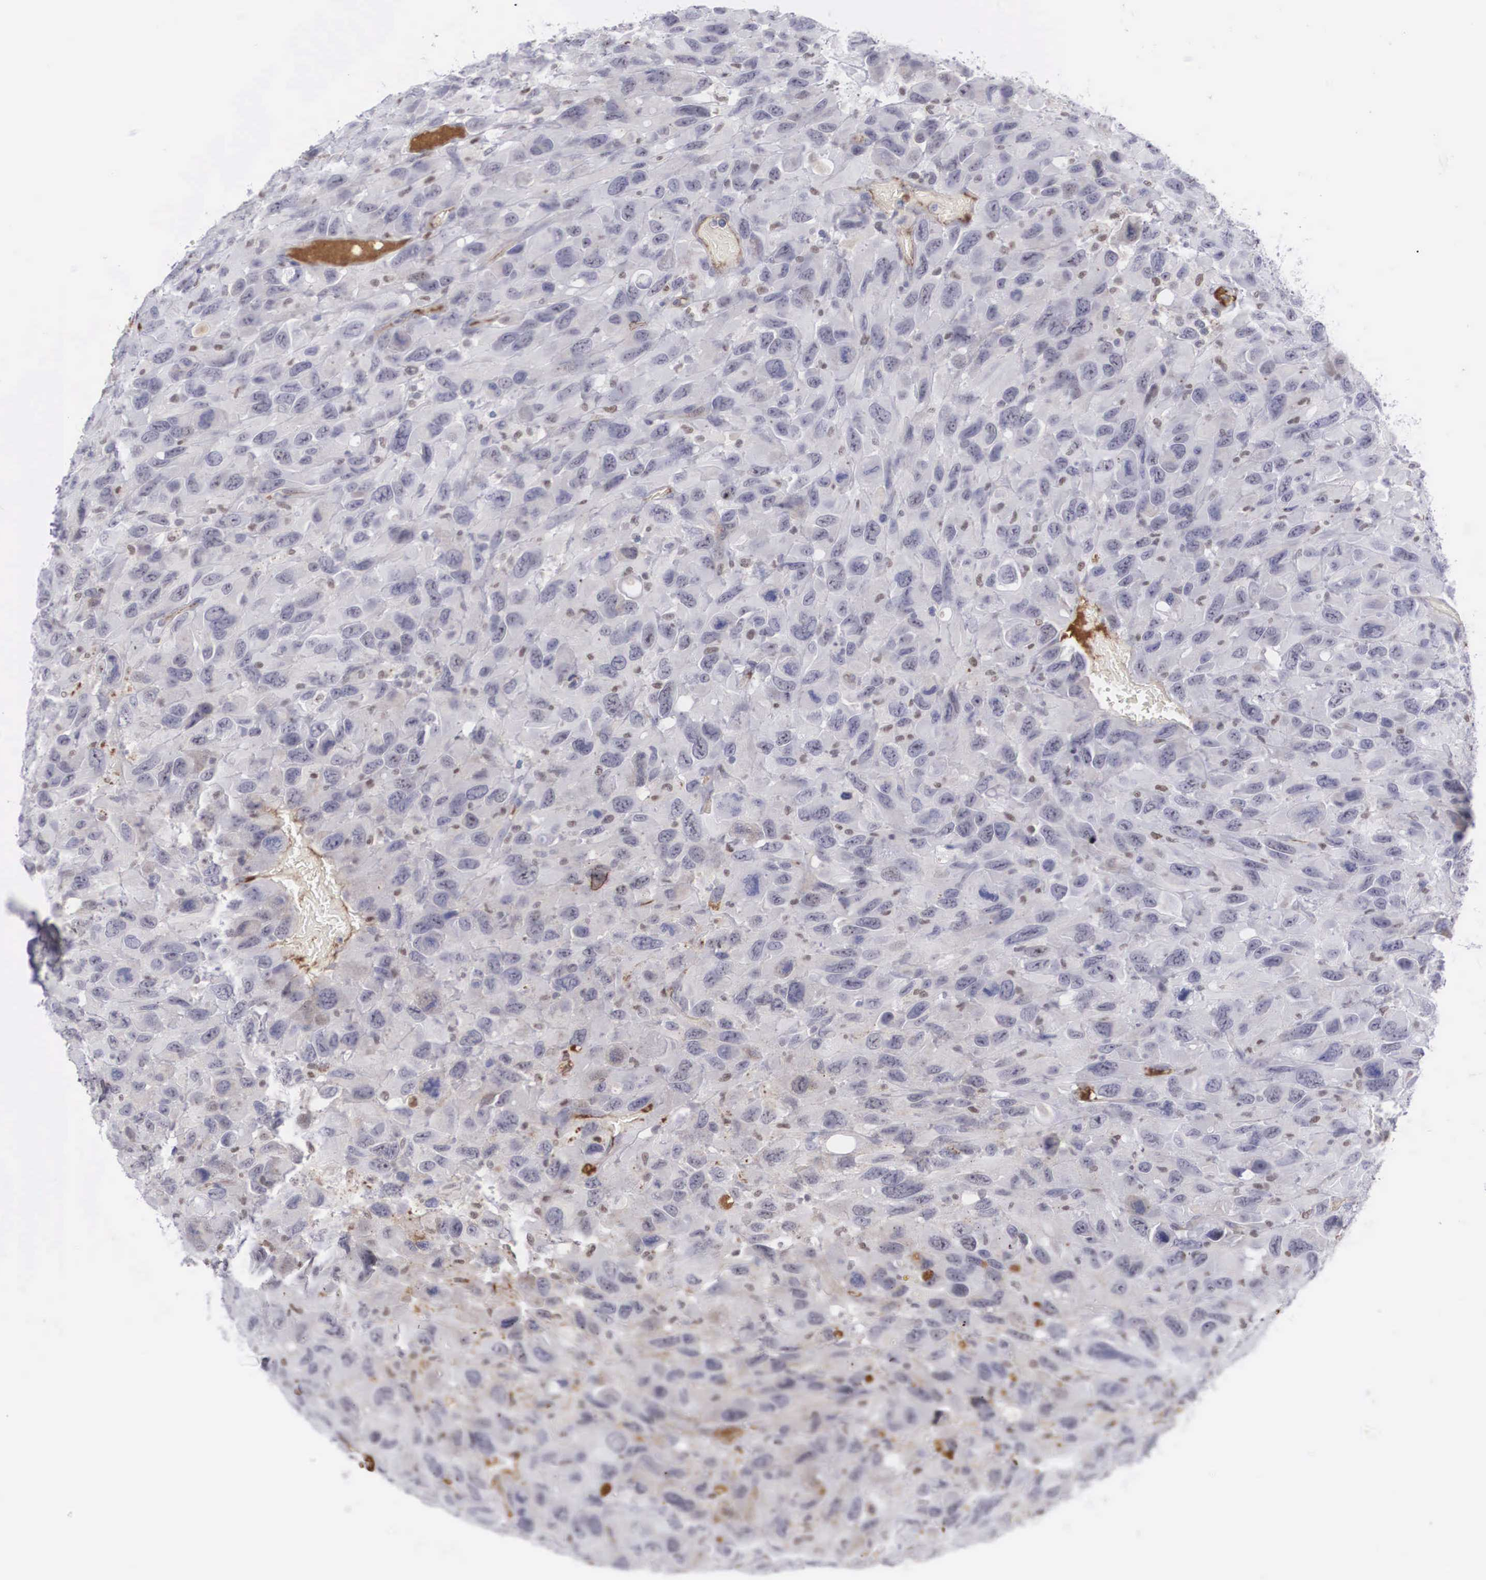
{"staining": {"intensity": "negative", "quantity": "none", "location": "none"}, "tissue": "renal cancer", "cell_type": "Tumor cells", "image_type": "cancer", "snomed": [{"axis": "morphology", "description": "Adenocarcinoma, NOS"}, {"axis": "topography", "description": "Kidney"}], "caption": "Tumor cells show no significant protein staining in renal adenocarcinoma.", "gene": "RBPJ", "patient": {"sex": "male", "age": 79}}